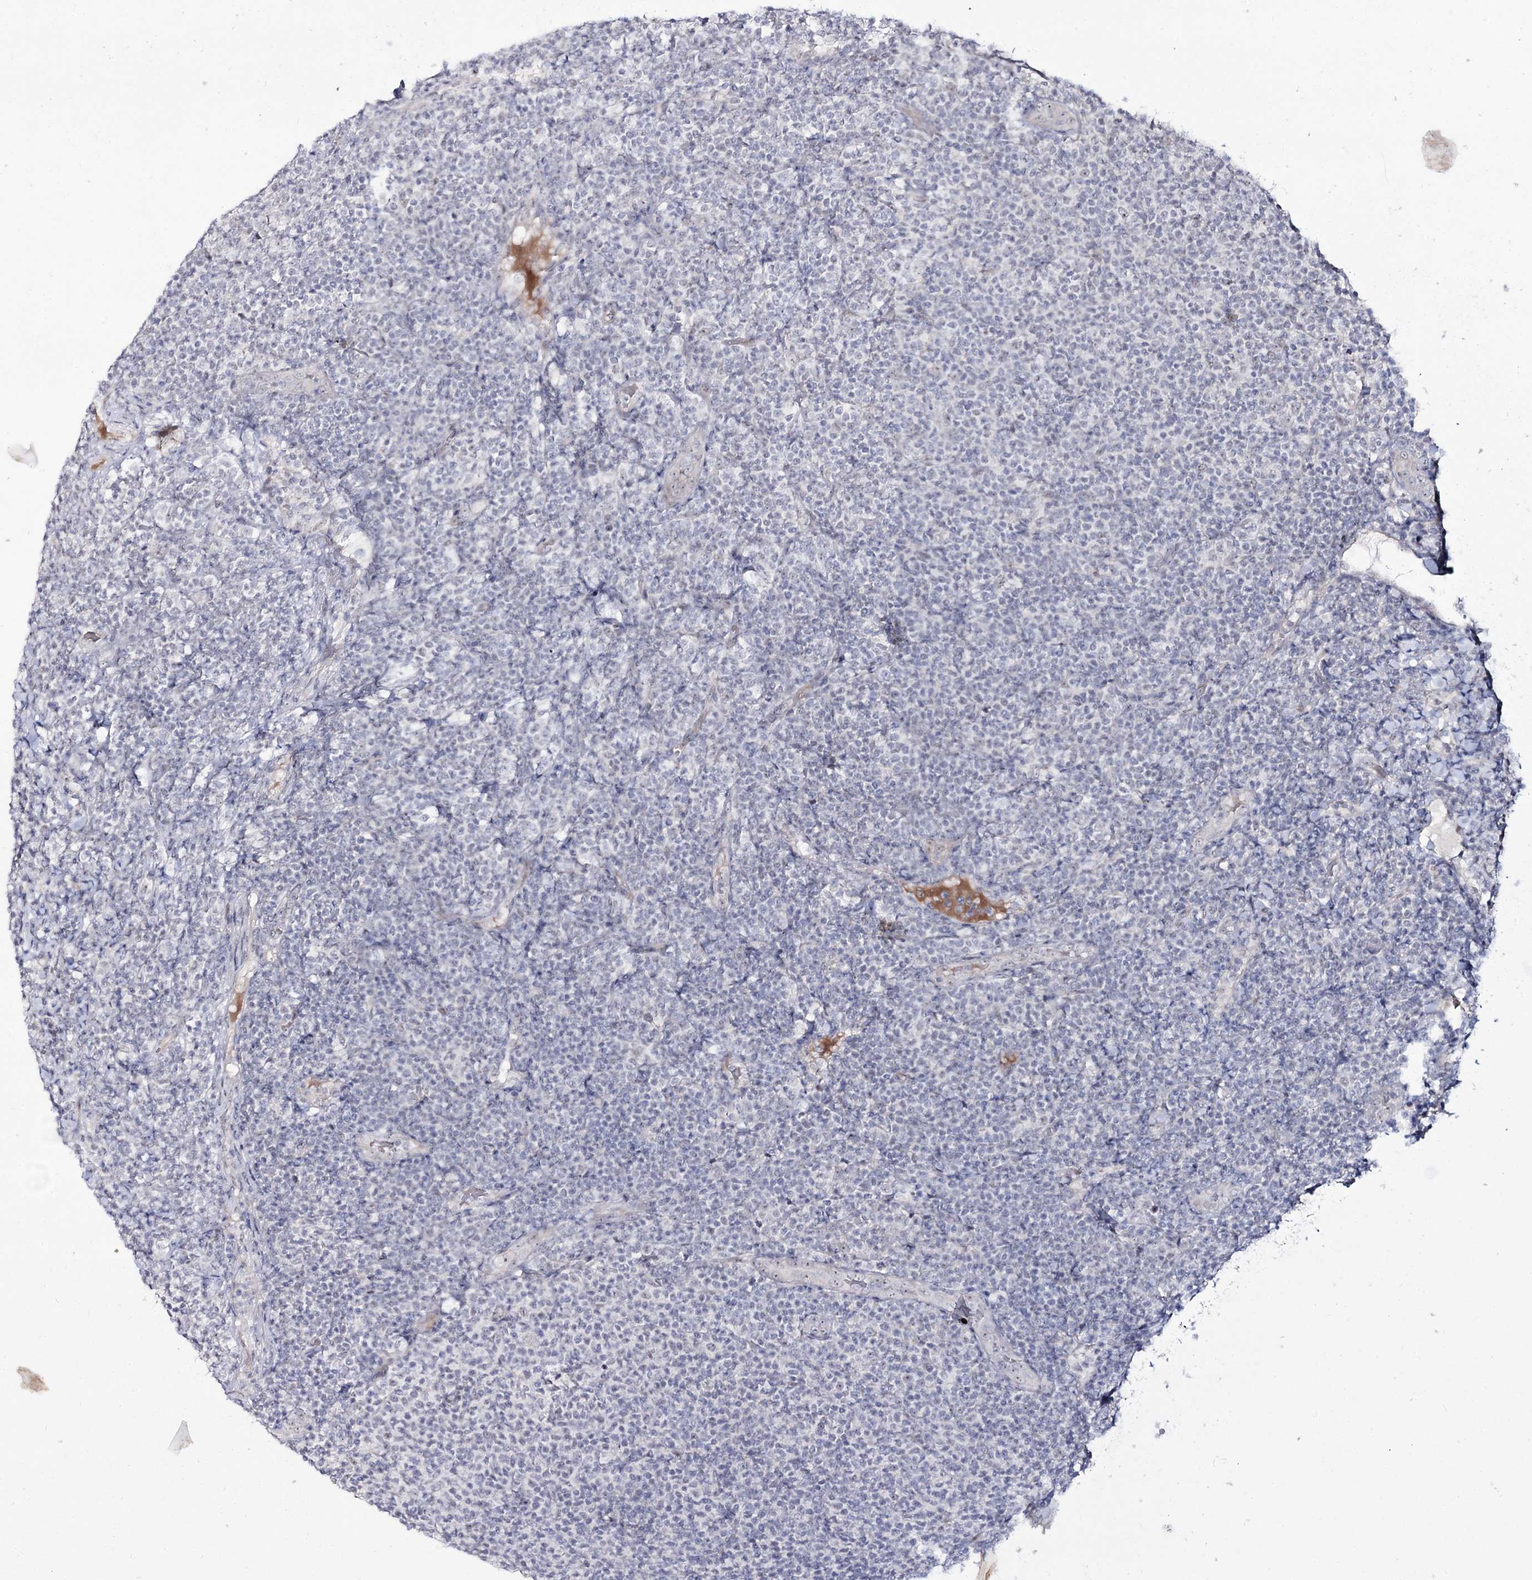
{"staining": {"intensity": "negative", "quantity": "none", "location": "none"}, "tissue": "lymphoma", "cell_type": "Tumor cells", "image_type": "cancer", "snomed": [{"axis": "morphology", "description": "Malignant lymphoma, non-Hodgkin's type, Low grade"}, {"axis": "topography", "description": "Lymph node"}], "caption": "Immunohistochemistry (IHC) image of neoplastic tissue: lymphoma stained with DAB exhibits no significant protein expression in tumor cells.", "gene": "RRP9", "patient": {"sex": "male", "age": 66}}